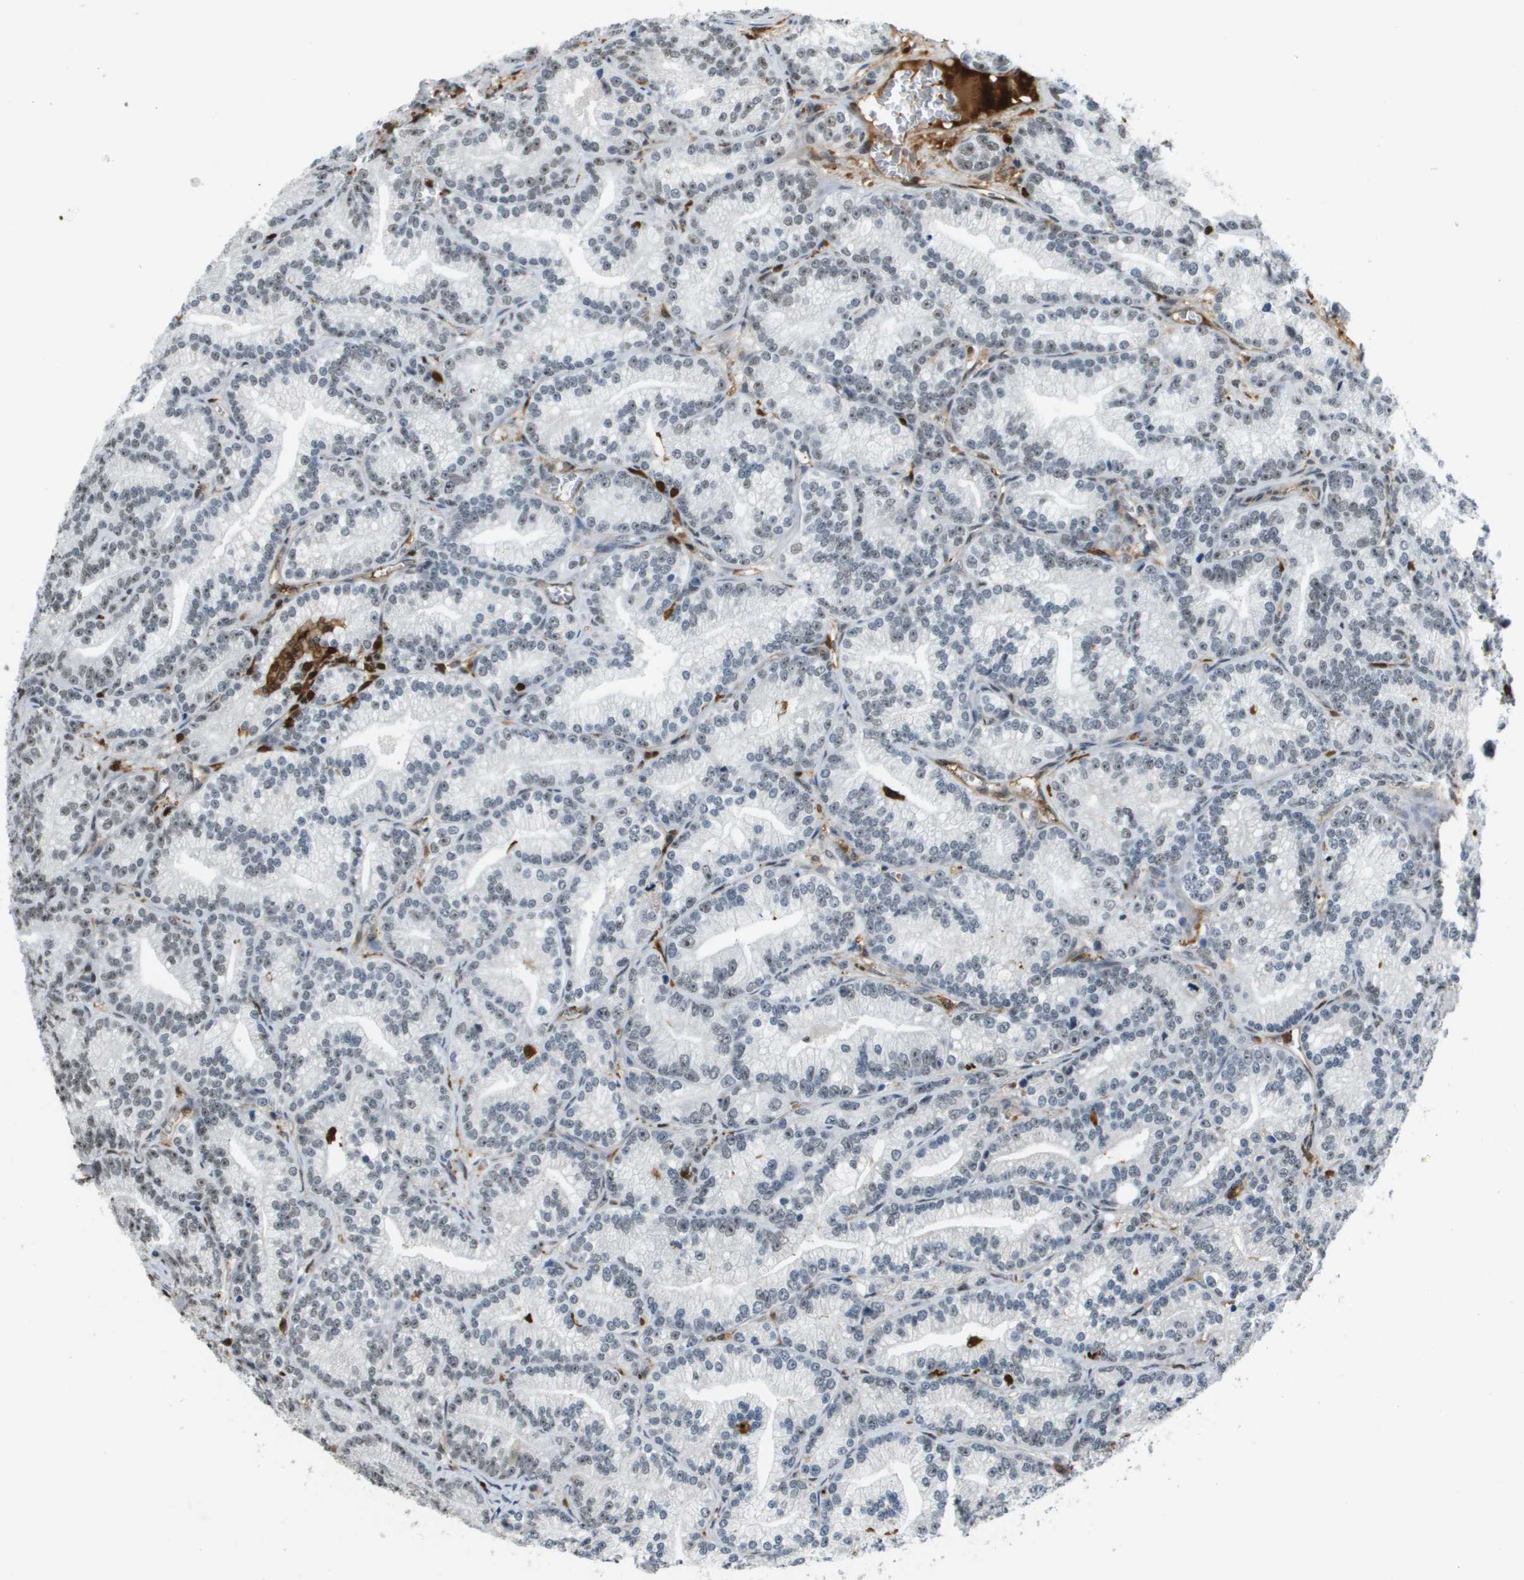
{"staining": {"intensity": "negative", "quantity": "none", "location": "none"}, "tissue": "prostate cancer", "cell_type": "Tumor cells", "image_type": "cancer", "snomed": [{"axis": "morphology", "description": "Adenocarcinoma, Low grade"}, {"axis": "topography", "description": "Prostate"}], "caption": "Tumor cells are negative for protein expression in human prostate low-grade adenocarcinoma.", "gene": "EP400", "patient": {"sex": "male", "age": 89}}